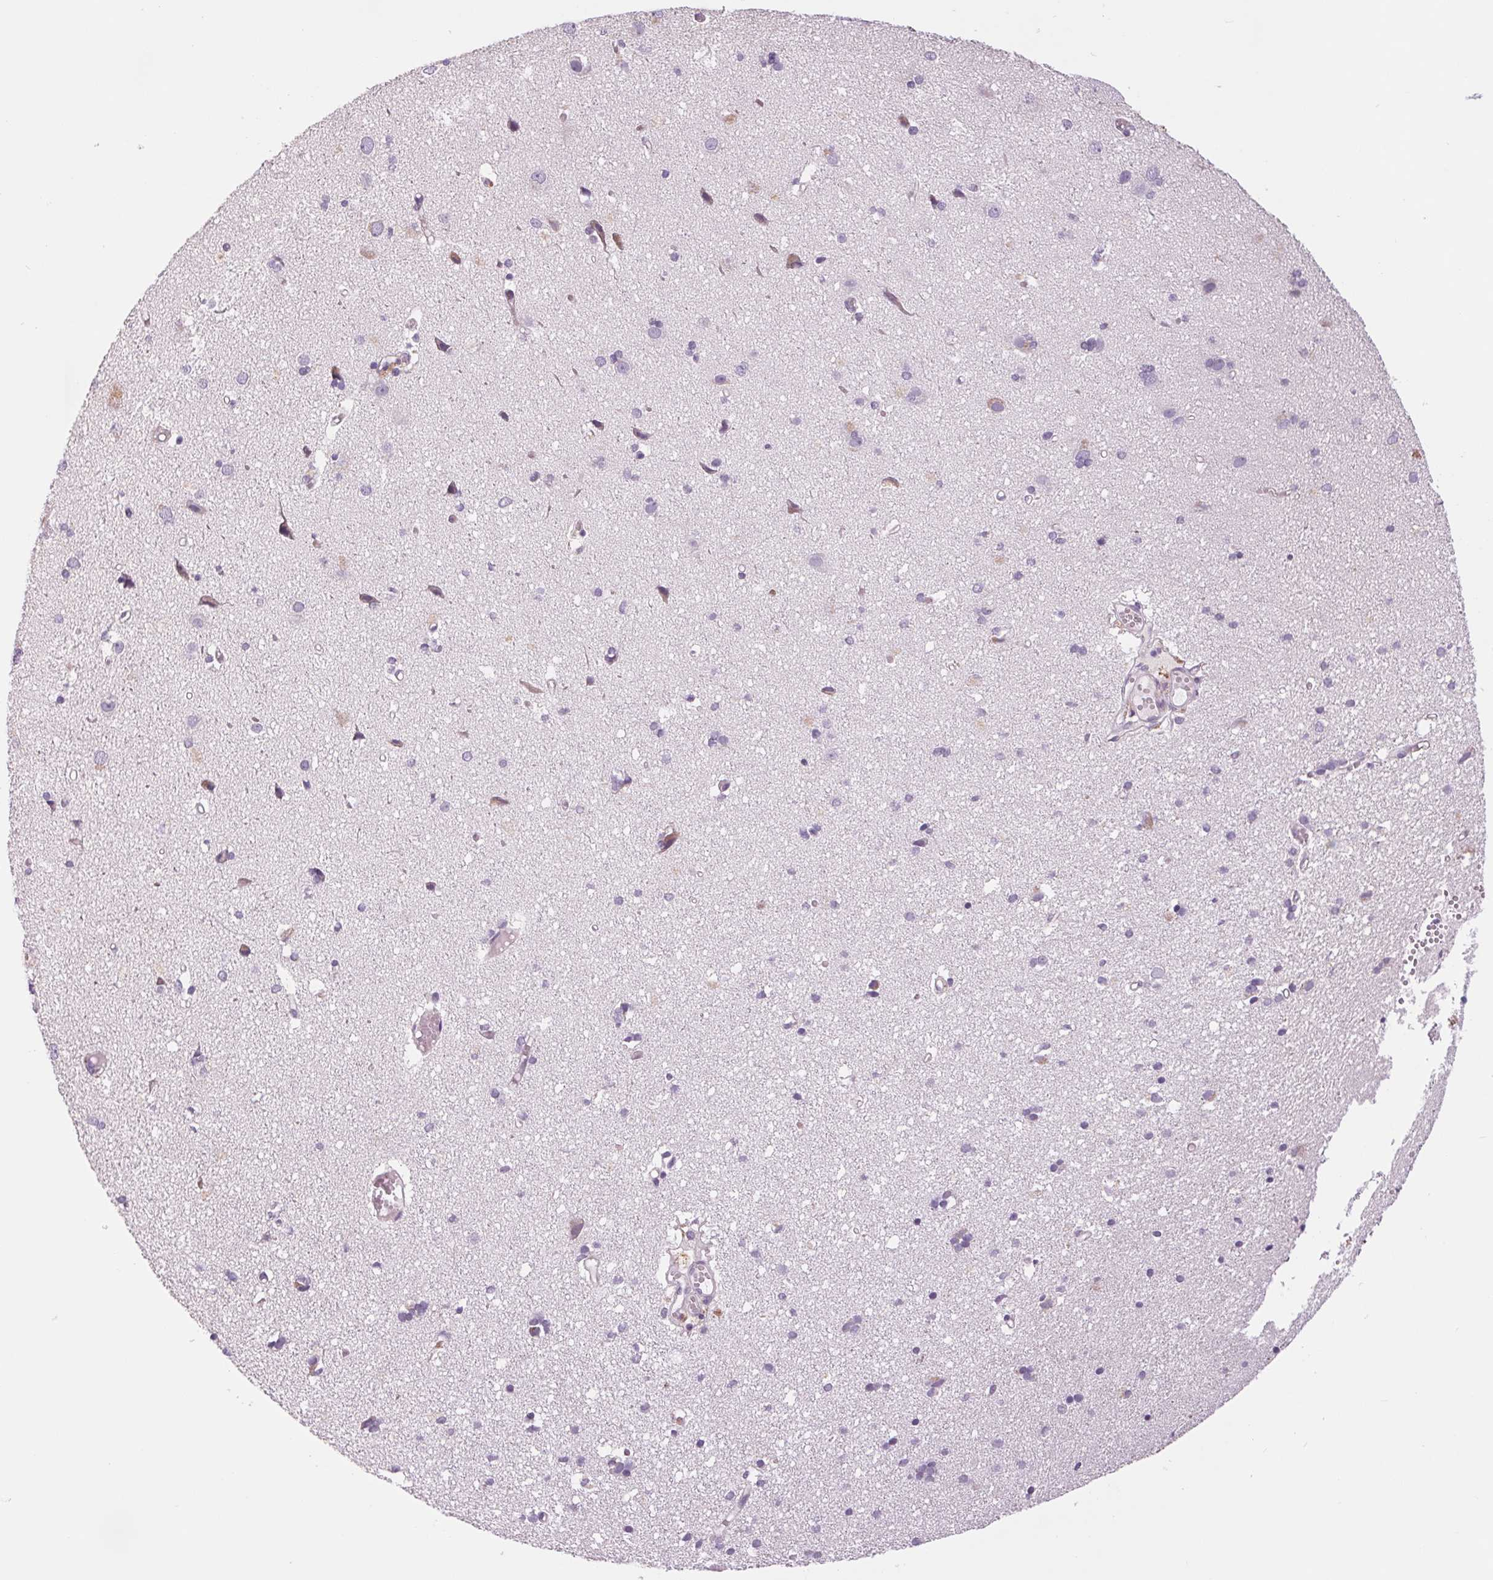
{"staining": {"intensity": "negative", "quantity": "none", "location": "none"}, "tissue": "cerebral cortex", "cell_type": "Endothelial cells", "image_type": "normal", "snomed": [{"axis": "morphology", "description": "Normal tissue, NOS"}, {"axis": "morphology", "description": "Glioma, malignant, High grade"}, {"axis": "topography", "description": "Cerebral cortex"}], "caption": "This is a photomicrograph of immunohistochemistry staining of benign cerebral cortex, which shows no staining in endothelial cells.", "gene": "SAMD5", "patient": {"sex": "male", "age": 71}}